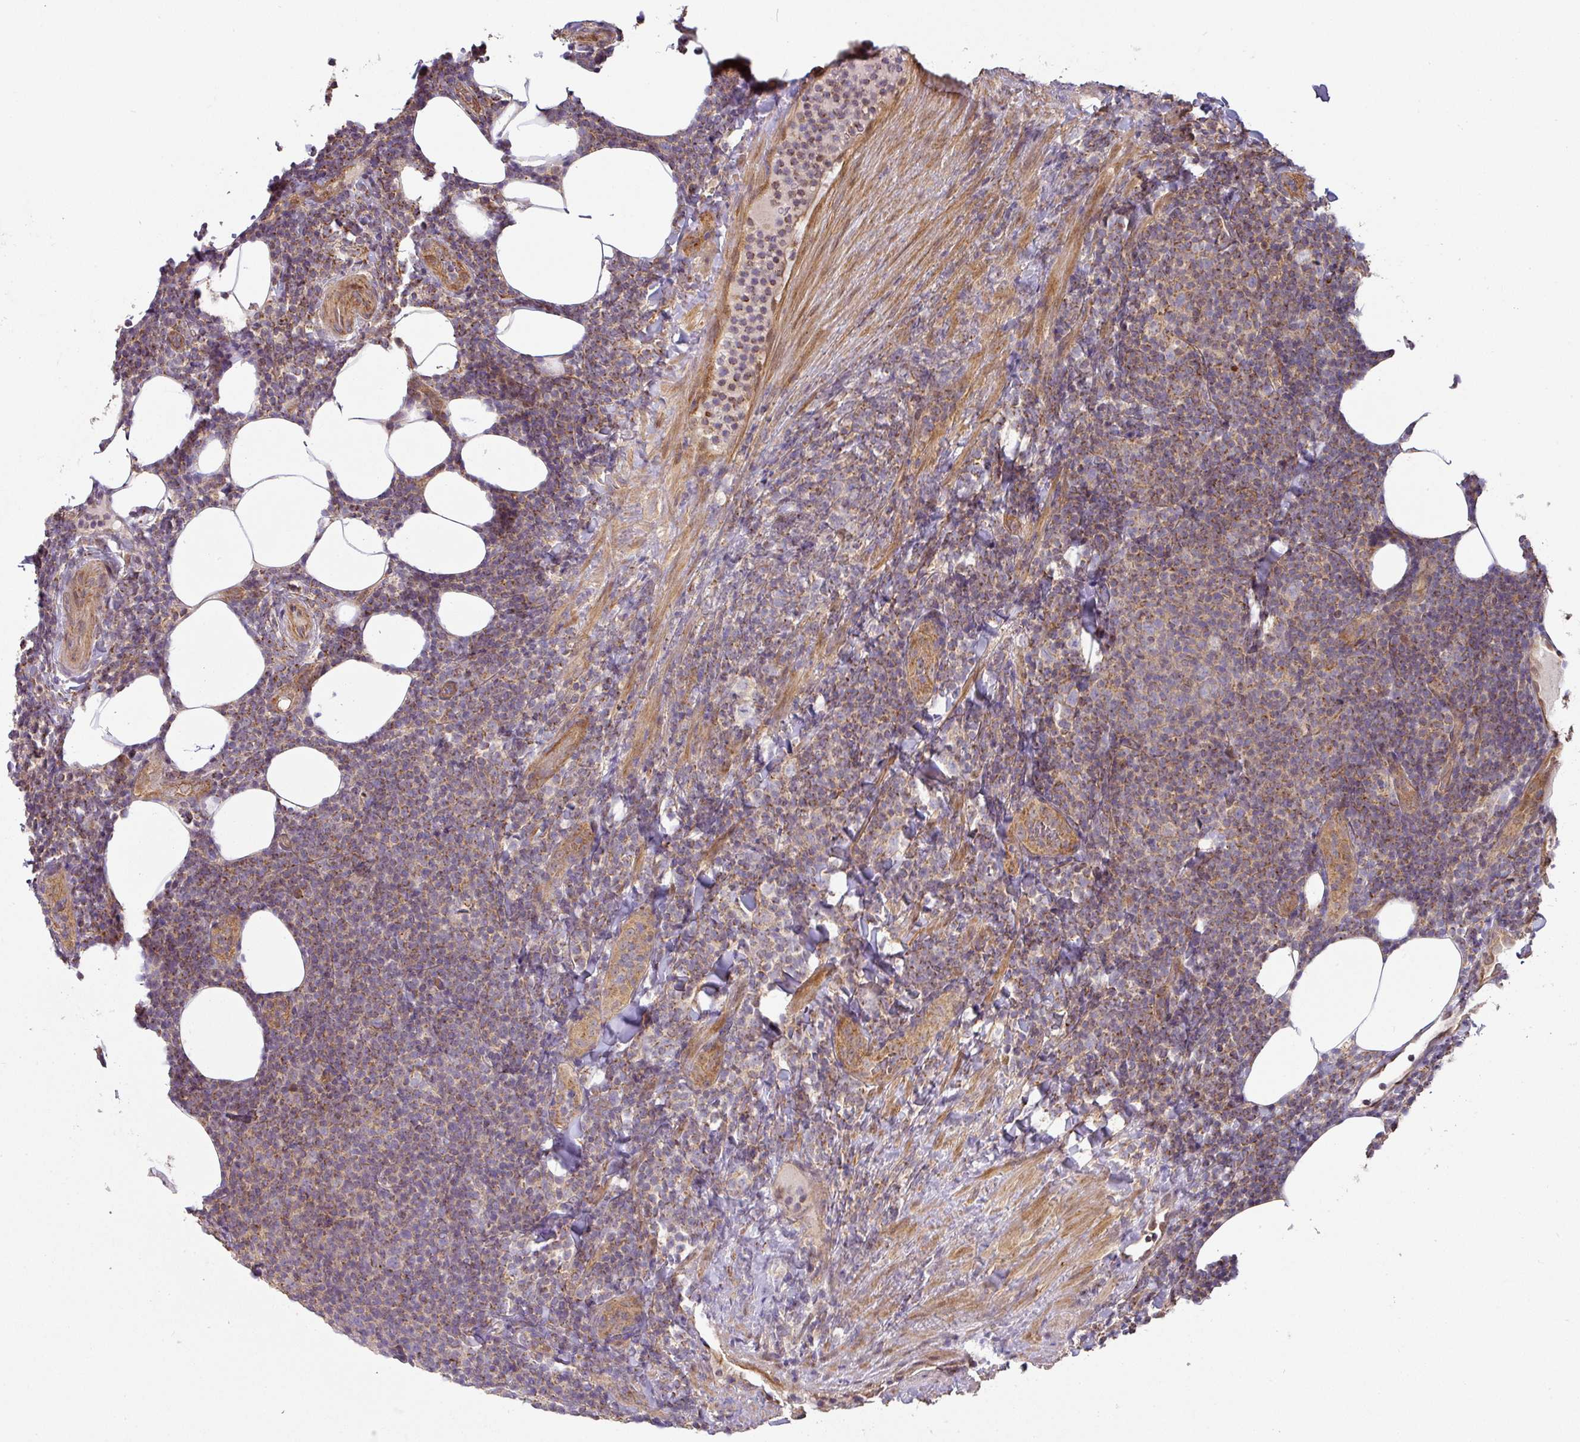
{"staining": {"intensity": "moderate", "quantity": "25%-75%", "location": "cytoplasmic/membranous"}, "tissue": "lymphoma", "cell_type": "Tumor cells", "image_type": "cancer", "snomed": [{"axis": "morphology", "description": "Malignant lymphoma, non-Hodgkin's type, Low grade"}, {"axis": "topography", "description": "Lymph node"}], "caption": "Immunohistochemistry (IHC) histopathology image of human lymphoma stained for a protein (brown), which reveals medium levels of moderate cytoplasmic/membranous staining in about 25%-75% of tumor cells.", "gene": "STK35", "patient": {"sex": "male", "age": 66}}